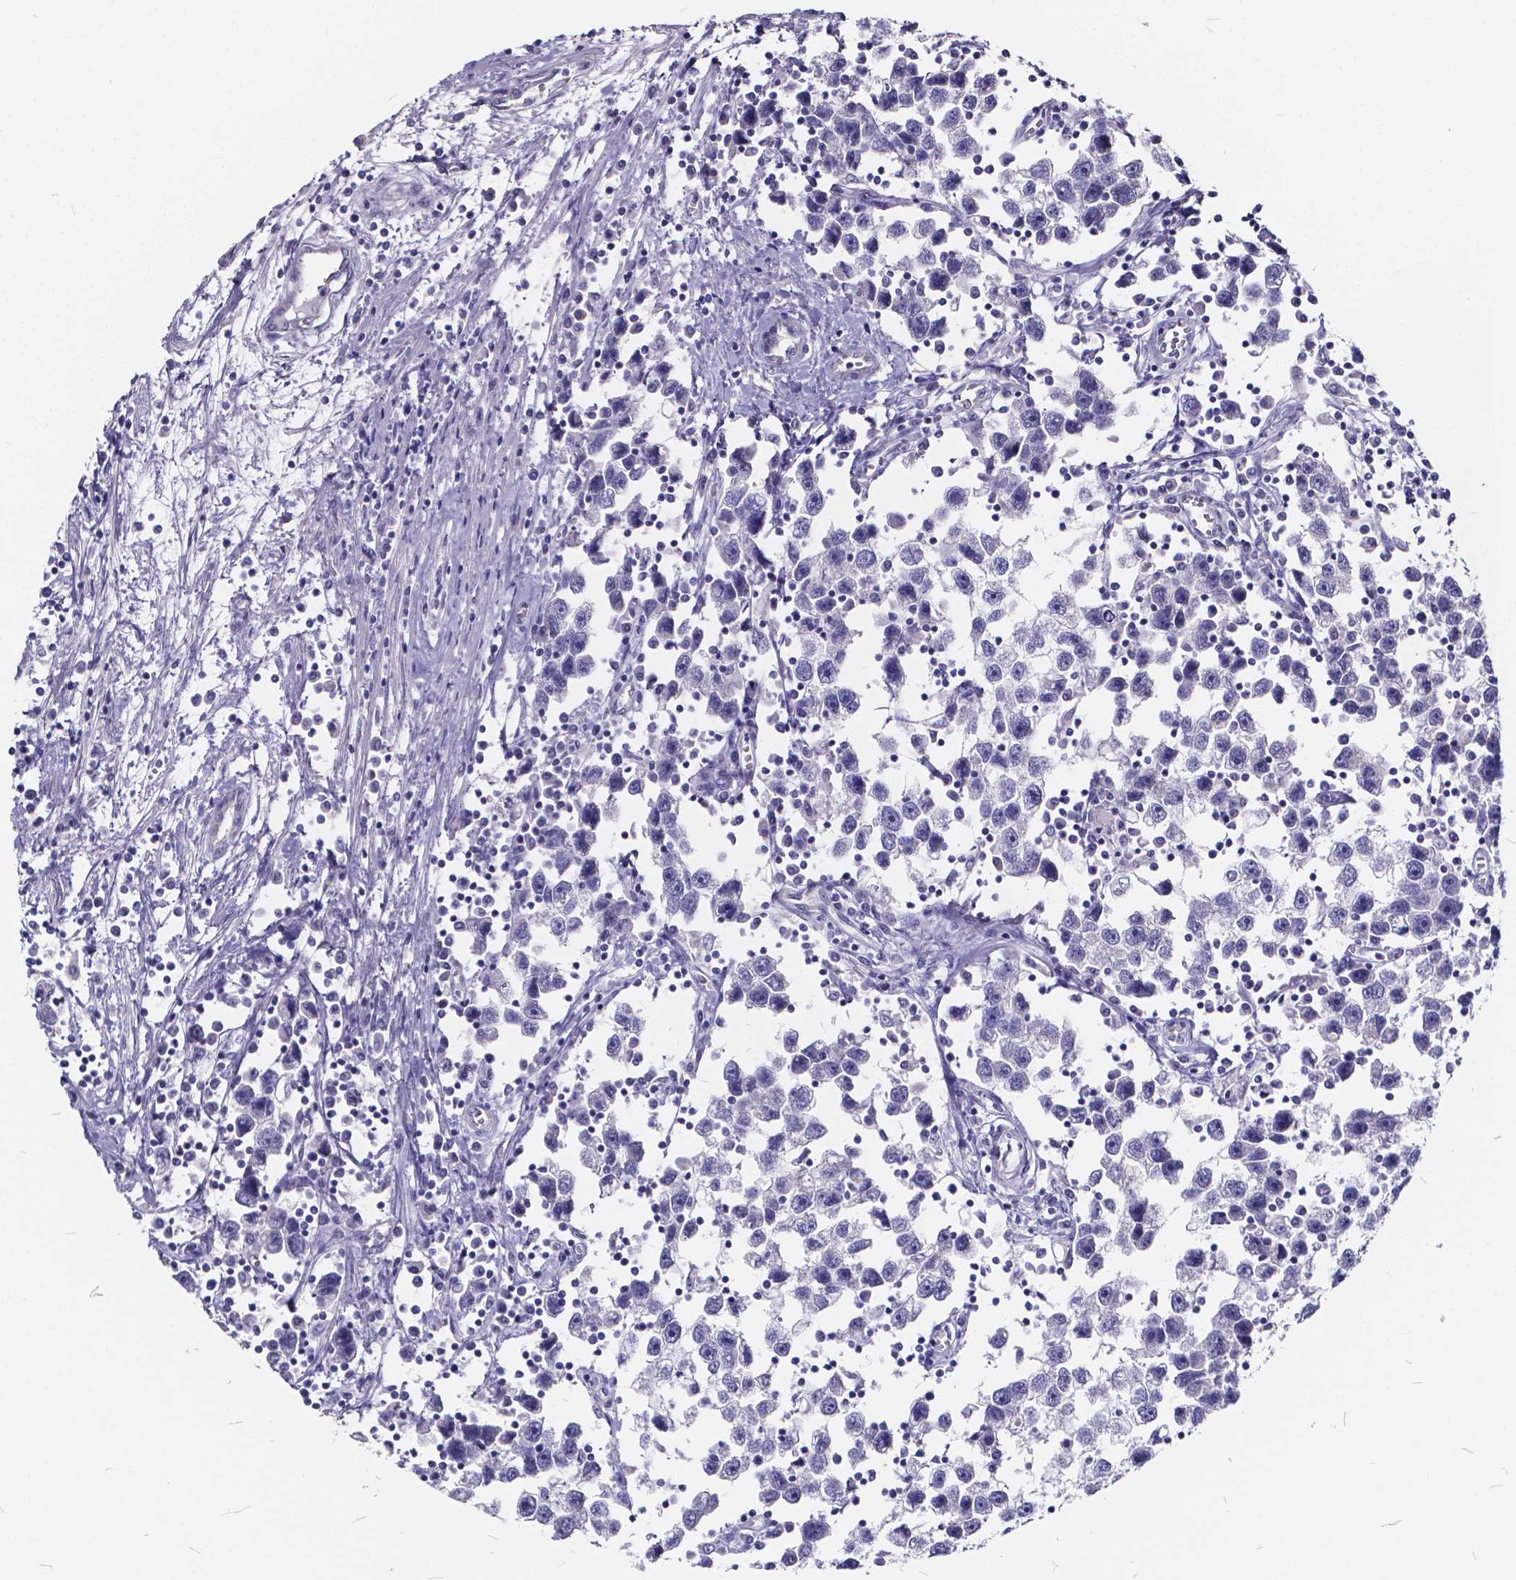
{"staining": {"intensity": "negative", "quantity": "none", "location": "none"}, "tissue": "testis cancer", "cell_type": "Tumor cells", "image_type": "cancer", "snomed": [{"axis": "morphology", "description": "Seminoma, NOS"}, {"axis": "topography", "description": "Testis"}], "caption": "A micrograph of human seminoma (testis) is negative for staining in tumor cells. The staining is performed using DAB brown chromogen with nuclei counter-stained in using hematoxylin.", "gene": "SPEF2", "patient": {"sex": "male", "age": 30}}